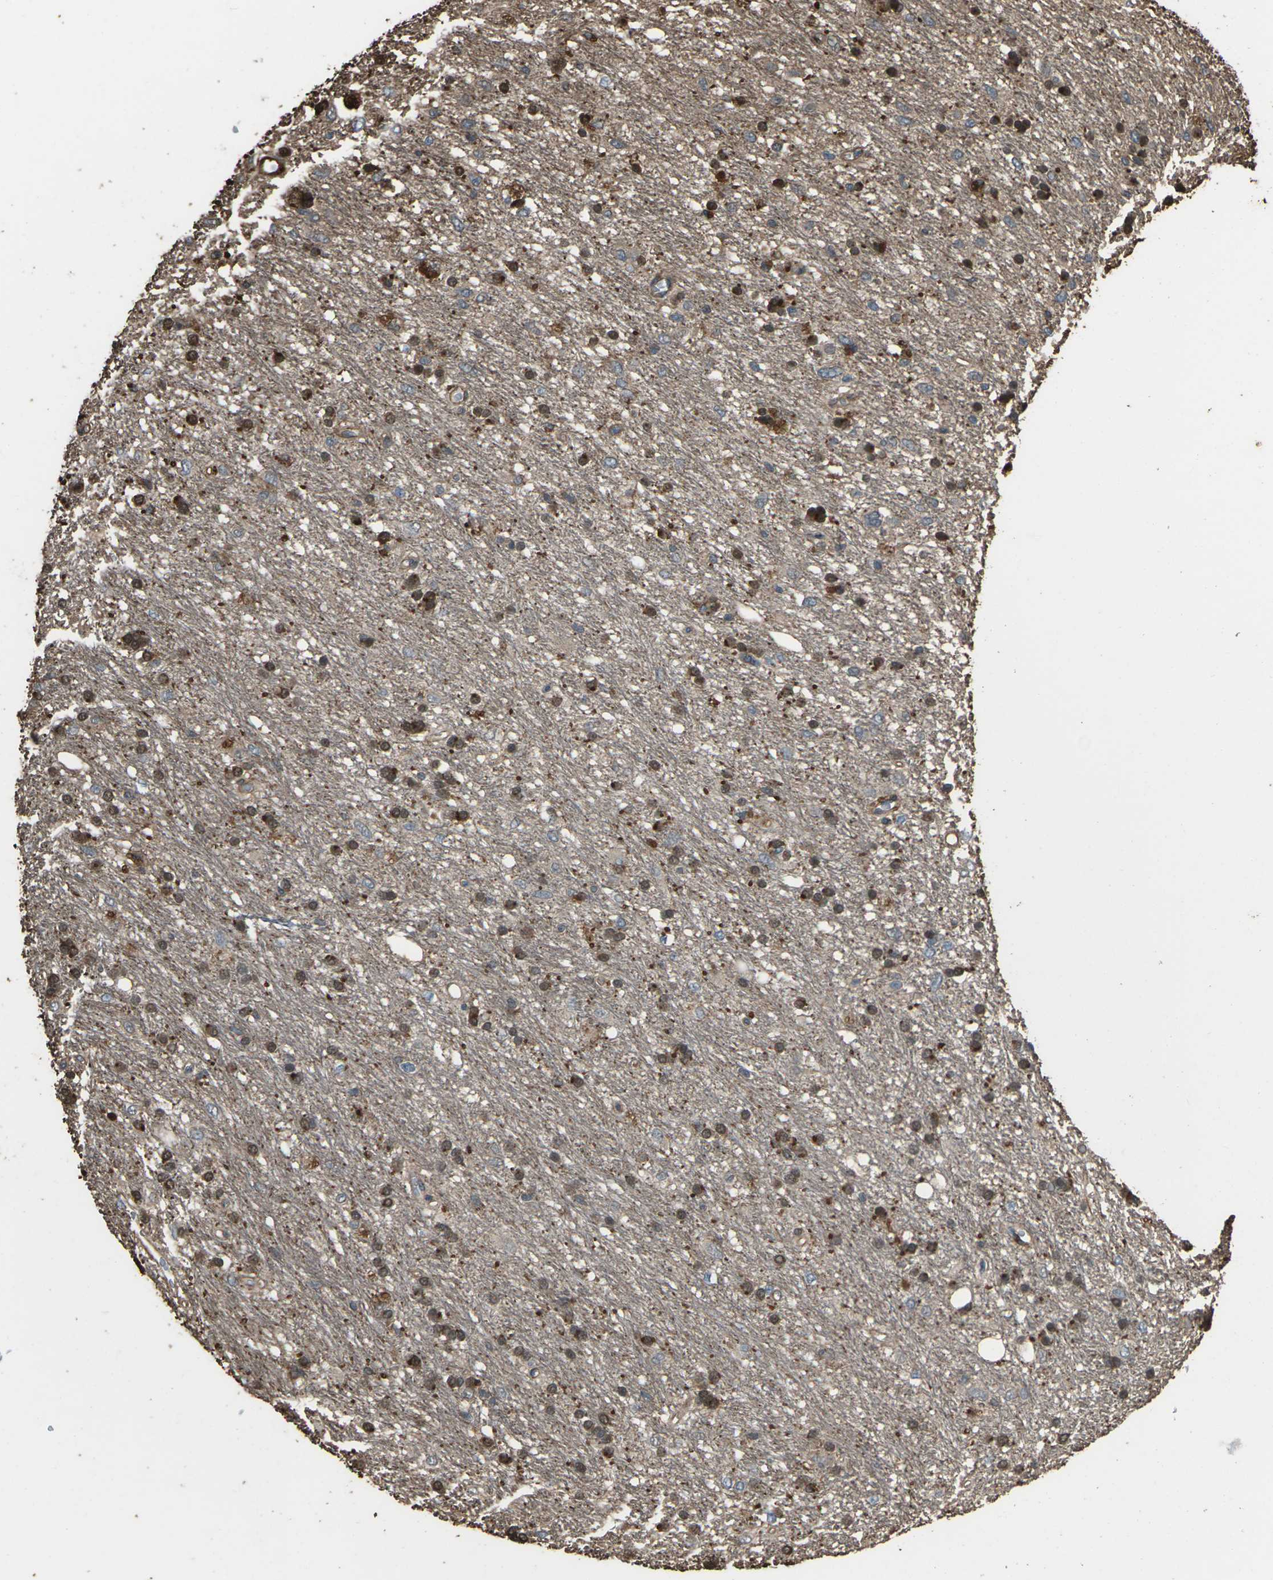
{"staining": {"intensity": "moderate", "quantity": "25%-75%", "location": "nuclear"}, "tissue": "glioma", "cell_type": "Tumor cells", "image_type": "cancer", "snomed": [{"axis": "morphology", "description": "Glioma, malignant, Low grade"}, {"axis": "topography", "description": "Brain"}], "caption": "This image demonstrates IHC staining of human malignant low-grade glioma, with medium moderate nuclear expression in approximately 25%-75% of tumor cells.", "gene": "DHPS", "patient": {"sex": "male", "age": 77}}